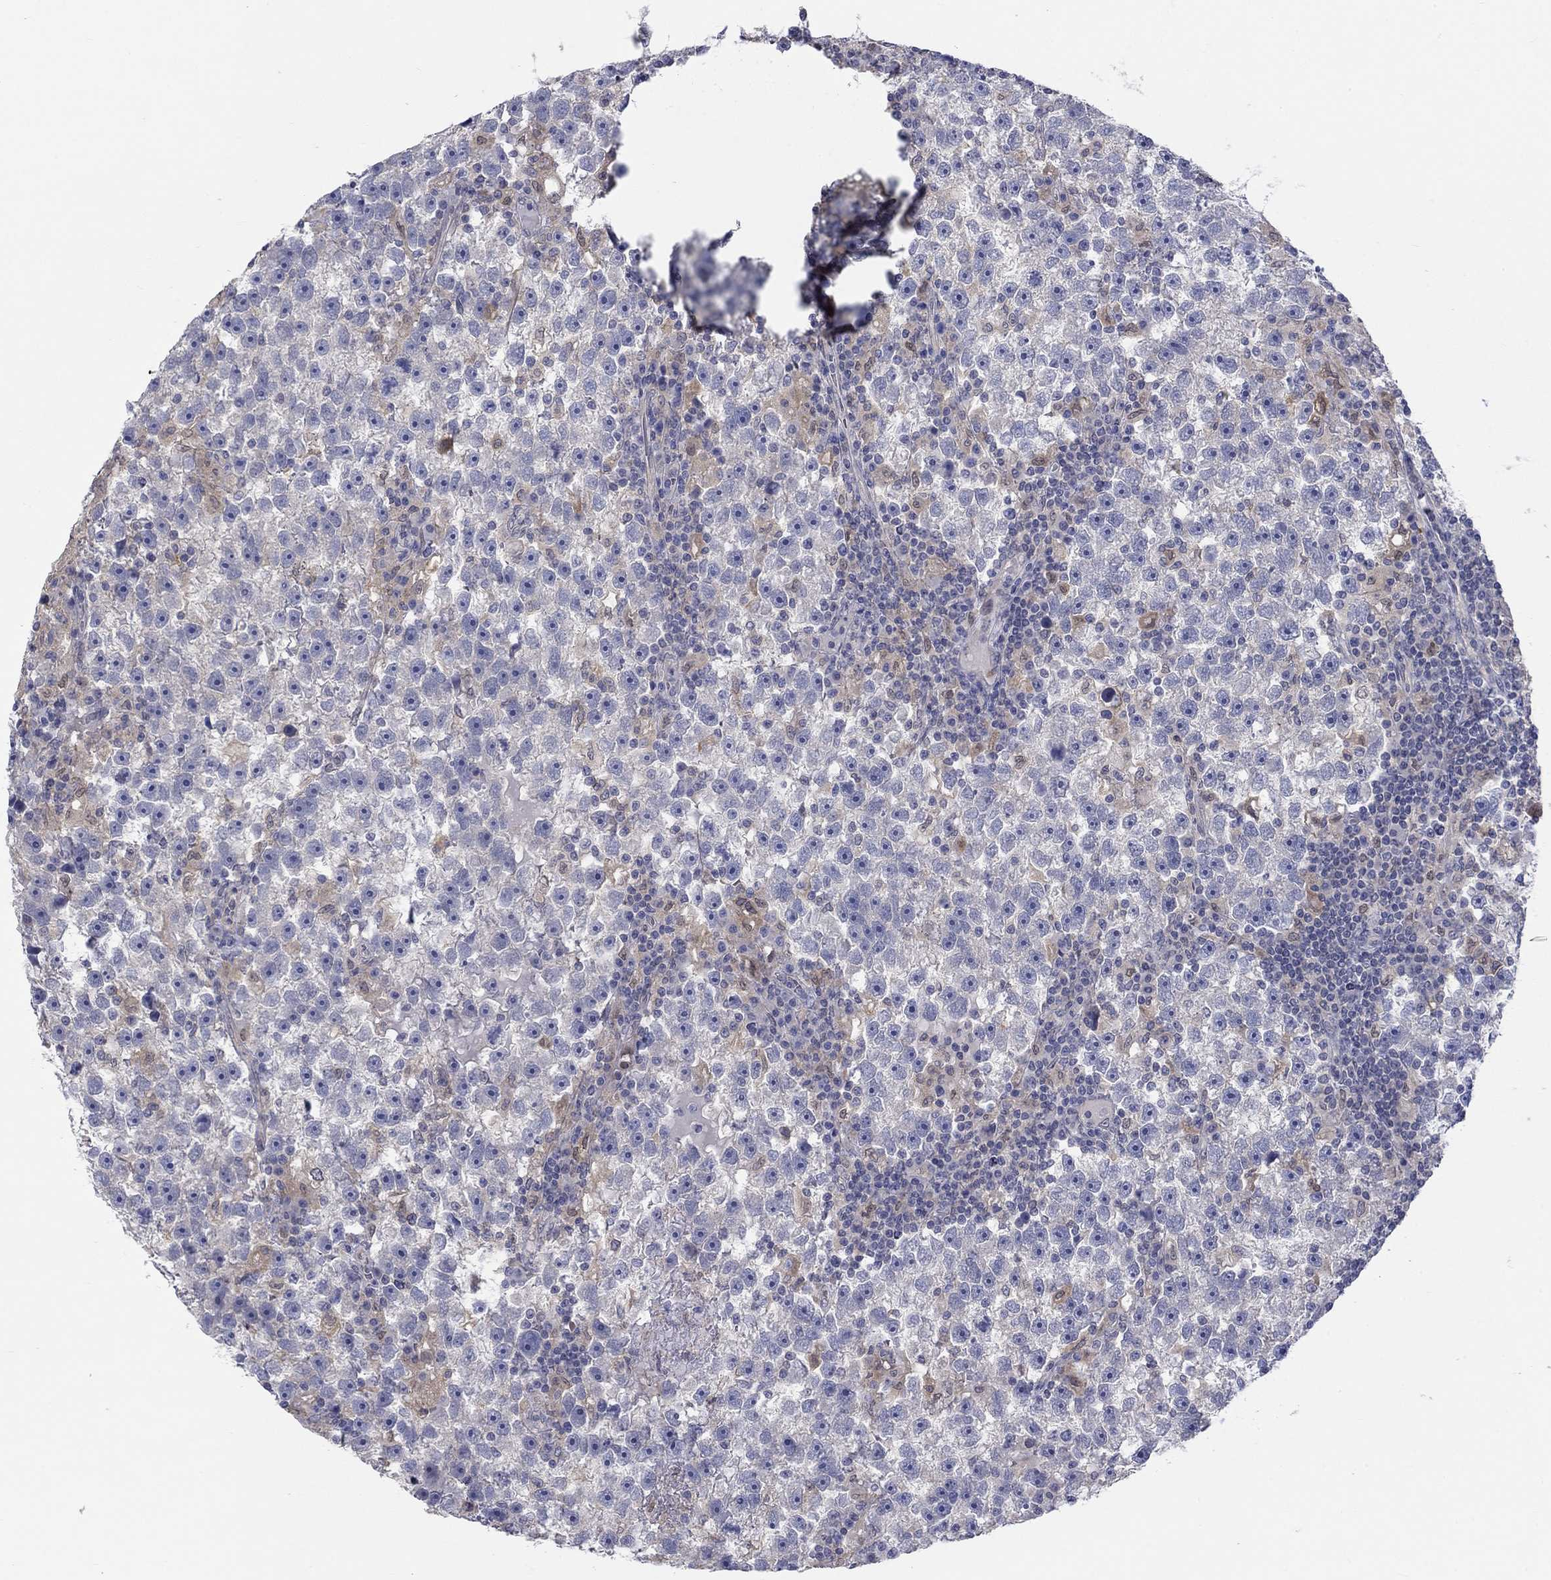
{"staining": {"intensity": "weak", "quantity": "<25%", "location": "cytoplasmic/membranous"}, "tissue": "testis cancer", "cell_type": "Tumor cells", "image_type": "cancer", "snomed": [{"axis": "morphology", "description": "Seminoma, NOS"}, {"axis": "topography", "description": "Testis"}], "caption": "High magnification brightfield microscopy of testis seminoma stained with DAB (brown) and counterstained with hematoxylin (blue): tumor cells show no significant positivity.", "gene": "EGFLAM", "patient": {"sex": "male", "age": 47}}